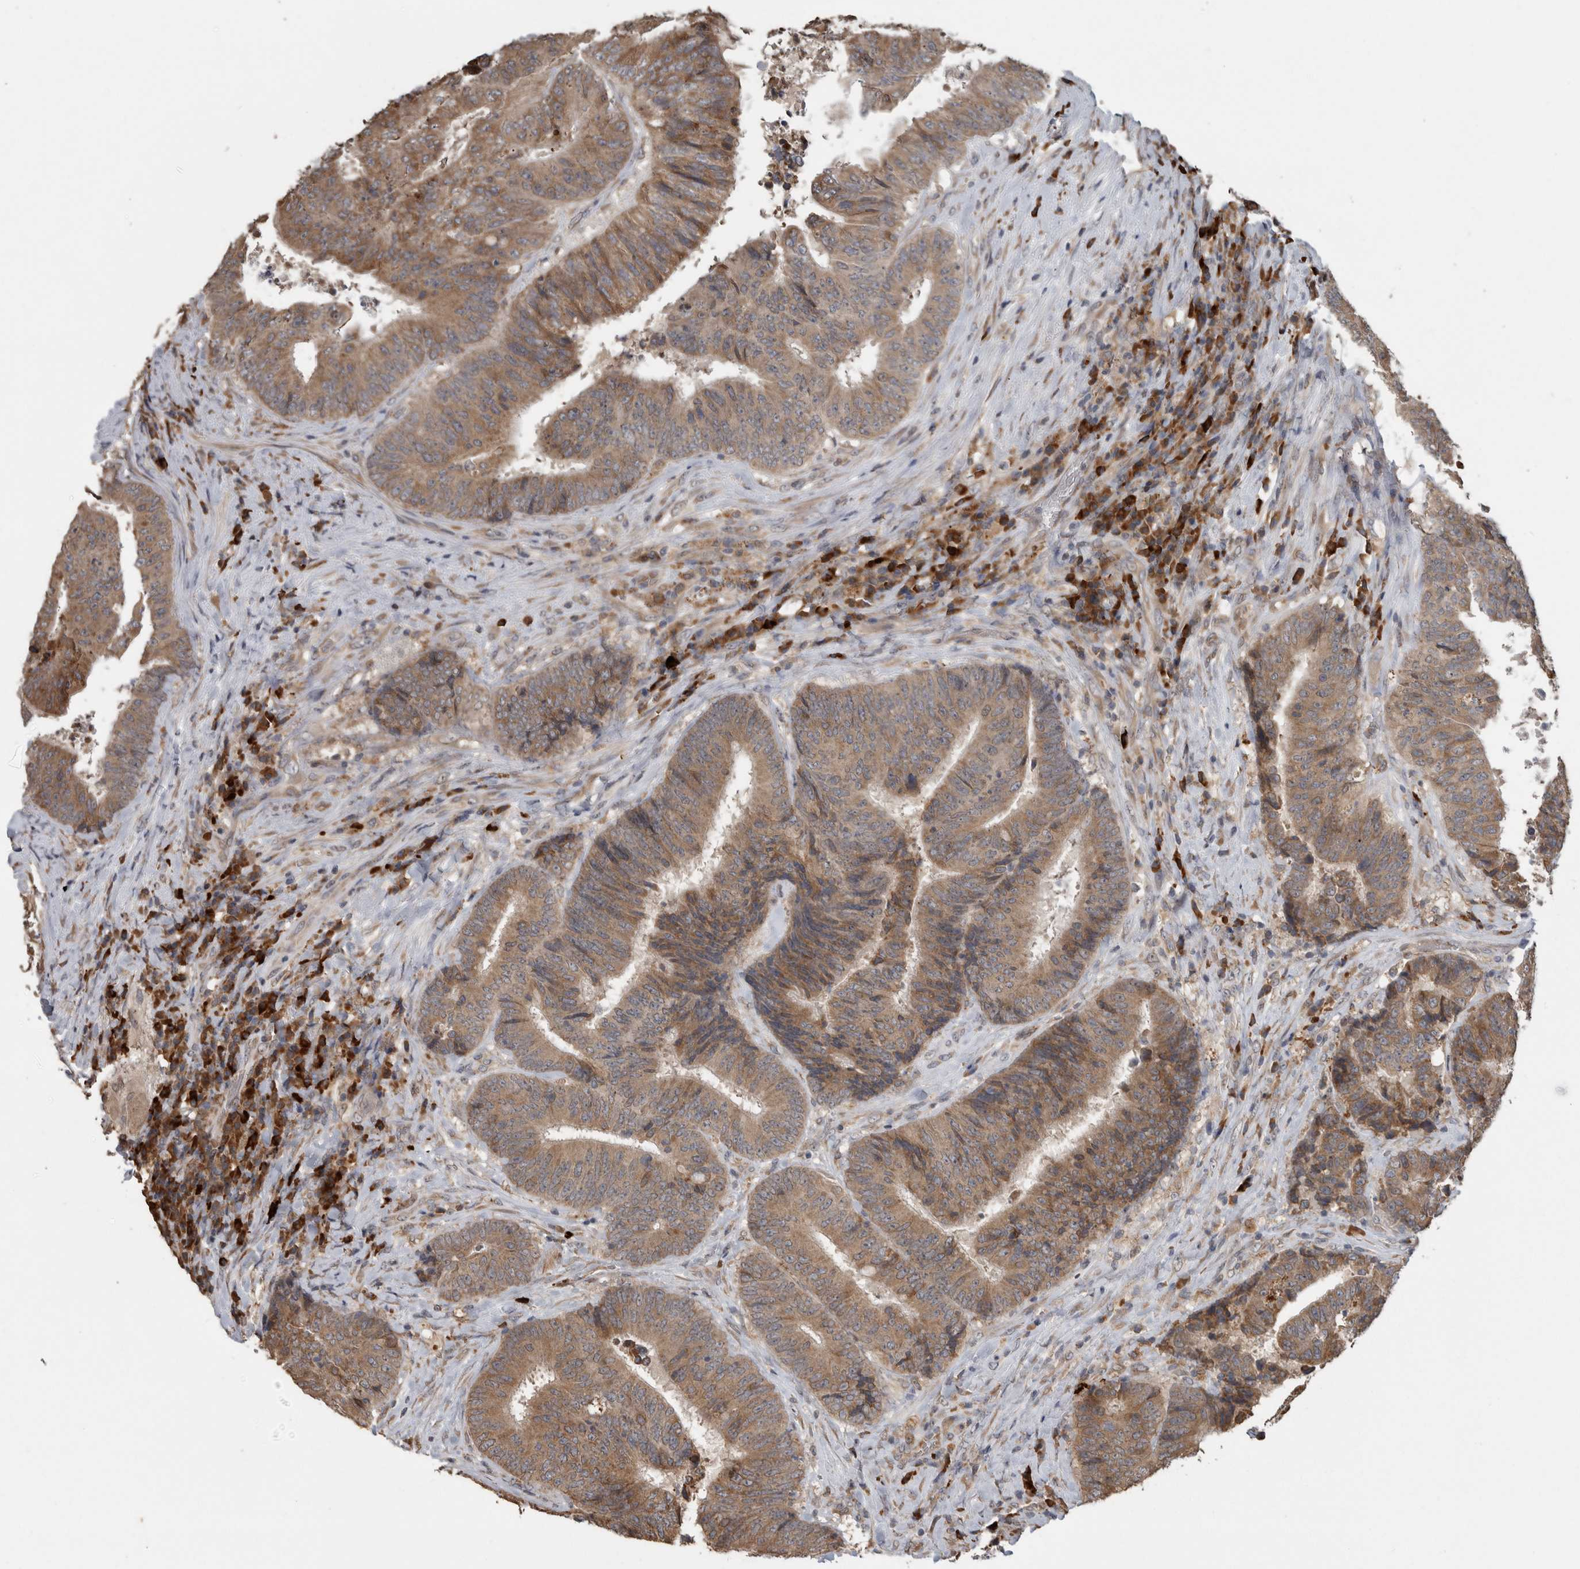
{"staining": {"intensity": "moderate", "quantity": ">75%", "location": "cytoplasmic/membranous"}, "tissue": "colorectal cancer", "cell_type": "Tumor cells", "image_type": "cancer", "snomed": [{"axis": "morphology", "description": "Adenocarcinoma, NOS"}, {"axis": "topography", "description": "Rectum"}], "caption": "The image exhibits a brown stain indicating the presence of a protein in the cytoplasmic/membranous of tumor cells in colorectal adenocarcinoma.", "gene": "ADGRL3", "patient": {"sex": "male", "age": 72}}